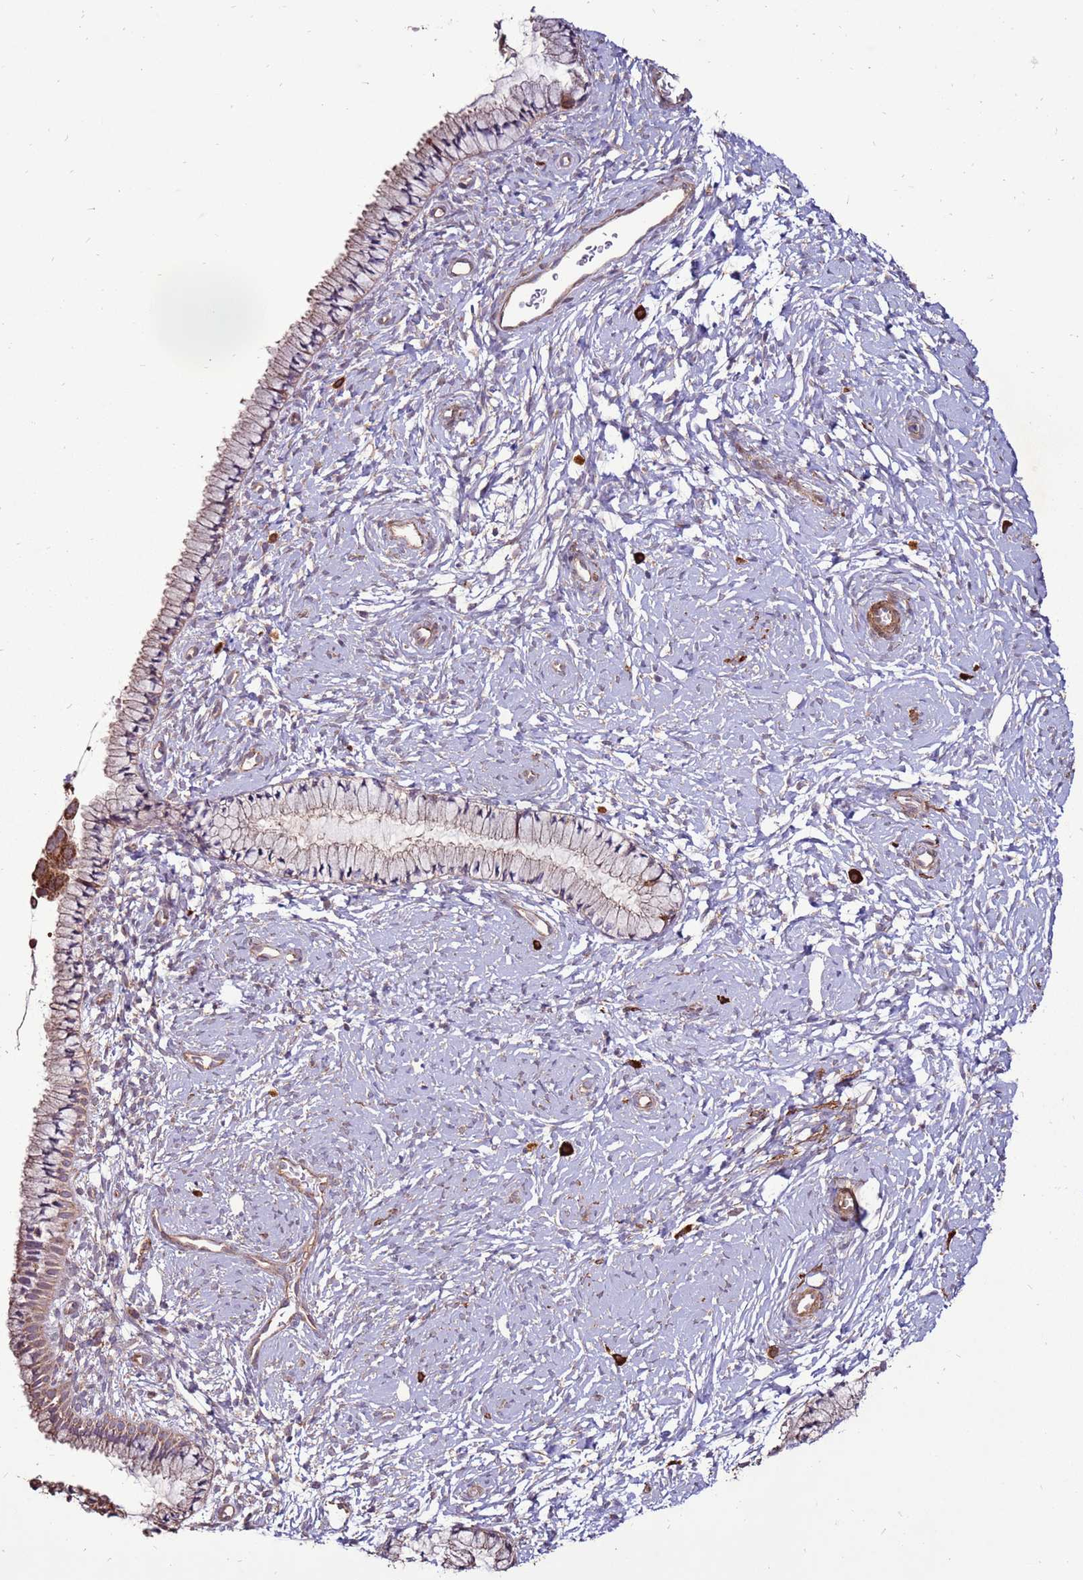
{"staining": {"intensity": "weak", "quantity": "25%-75%", "location": "cytoplasmic/membranous"}, "tissue": "cervix", "cell_type": "Glandular cells", "image_type": "normal", "snomed": [{"axis": "morphology", "description": "Normal tissue, NOS"}, {"axis": "topography", "description": "Cervix"}], "caption": "Immunohistochemical staining of benign cervix demonstrates low levels of weak cytoplasmic/membranous positivity in approximately 25%-75% of glandular cells.", "gene": "DDX59", "patient": {"sex": "female", "age": 33}}